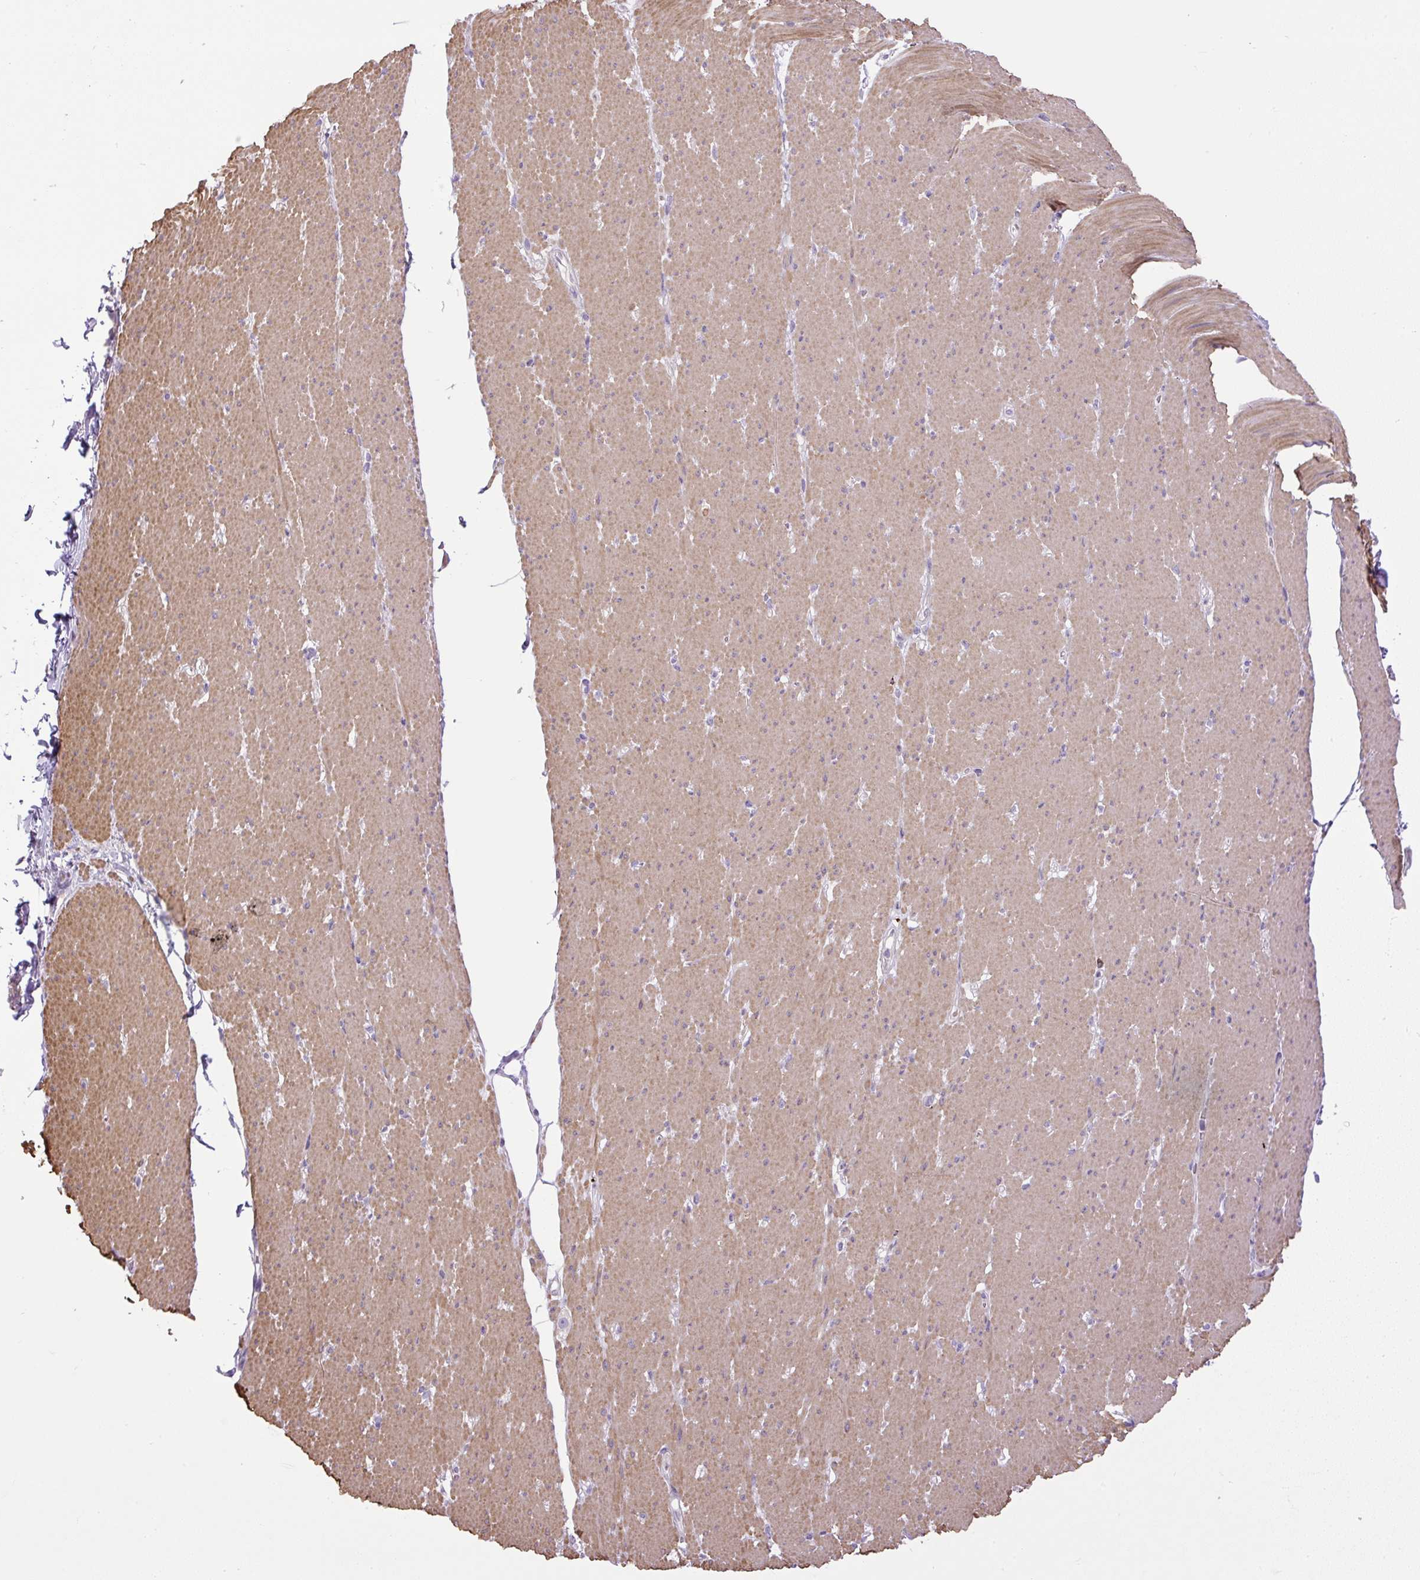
{"staining": {"intensity": "moderate", "quantity": "25%-75%", "location": "cytoplasmic/membranous"}, "tissue": "smooth muscle", "cell_type": "Smooth muscle cells", "image_type": "normal", "snomed": [{"axis": "morphology", "description": "Normal tissue, NOS"}, {"axis": "topography", "description": "Smooth muscle"}, {"axis": "topography", "description": "Rectum"}], "caption": "Immunohistochemistry (DAB) staining of normal smooth muscle shows moderate cytoplasmic/membranous protein expression in about 25%-75% of smooth muscle cells.", "gene": "VWA7", "patient": {"sex": "male", "age": 53}}